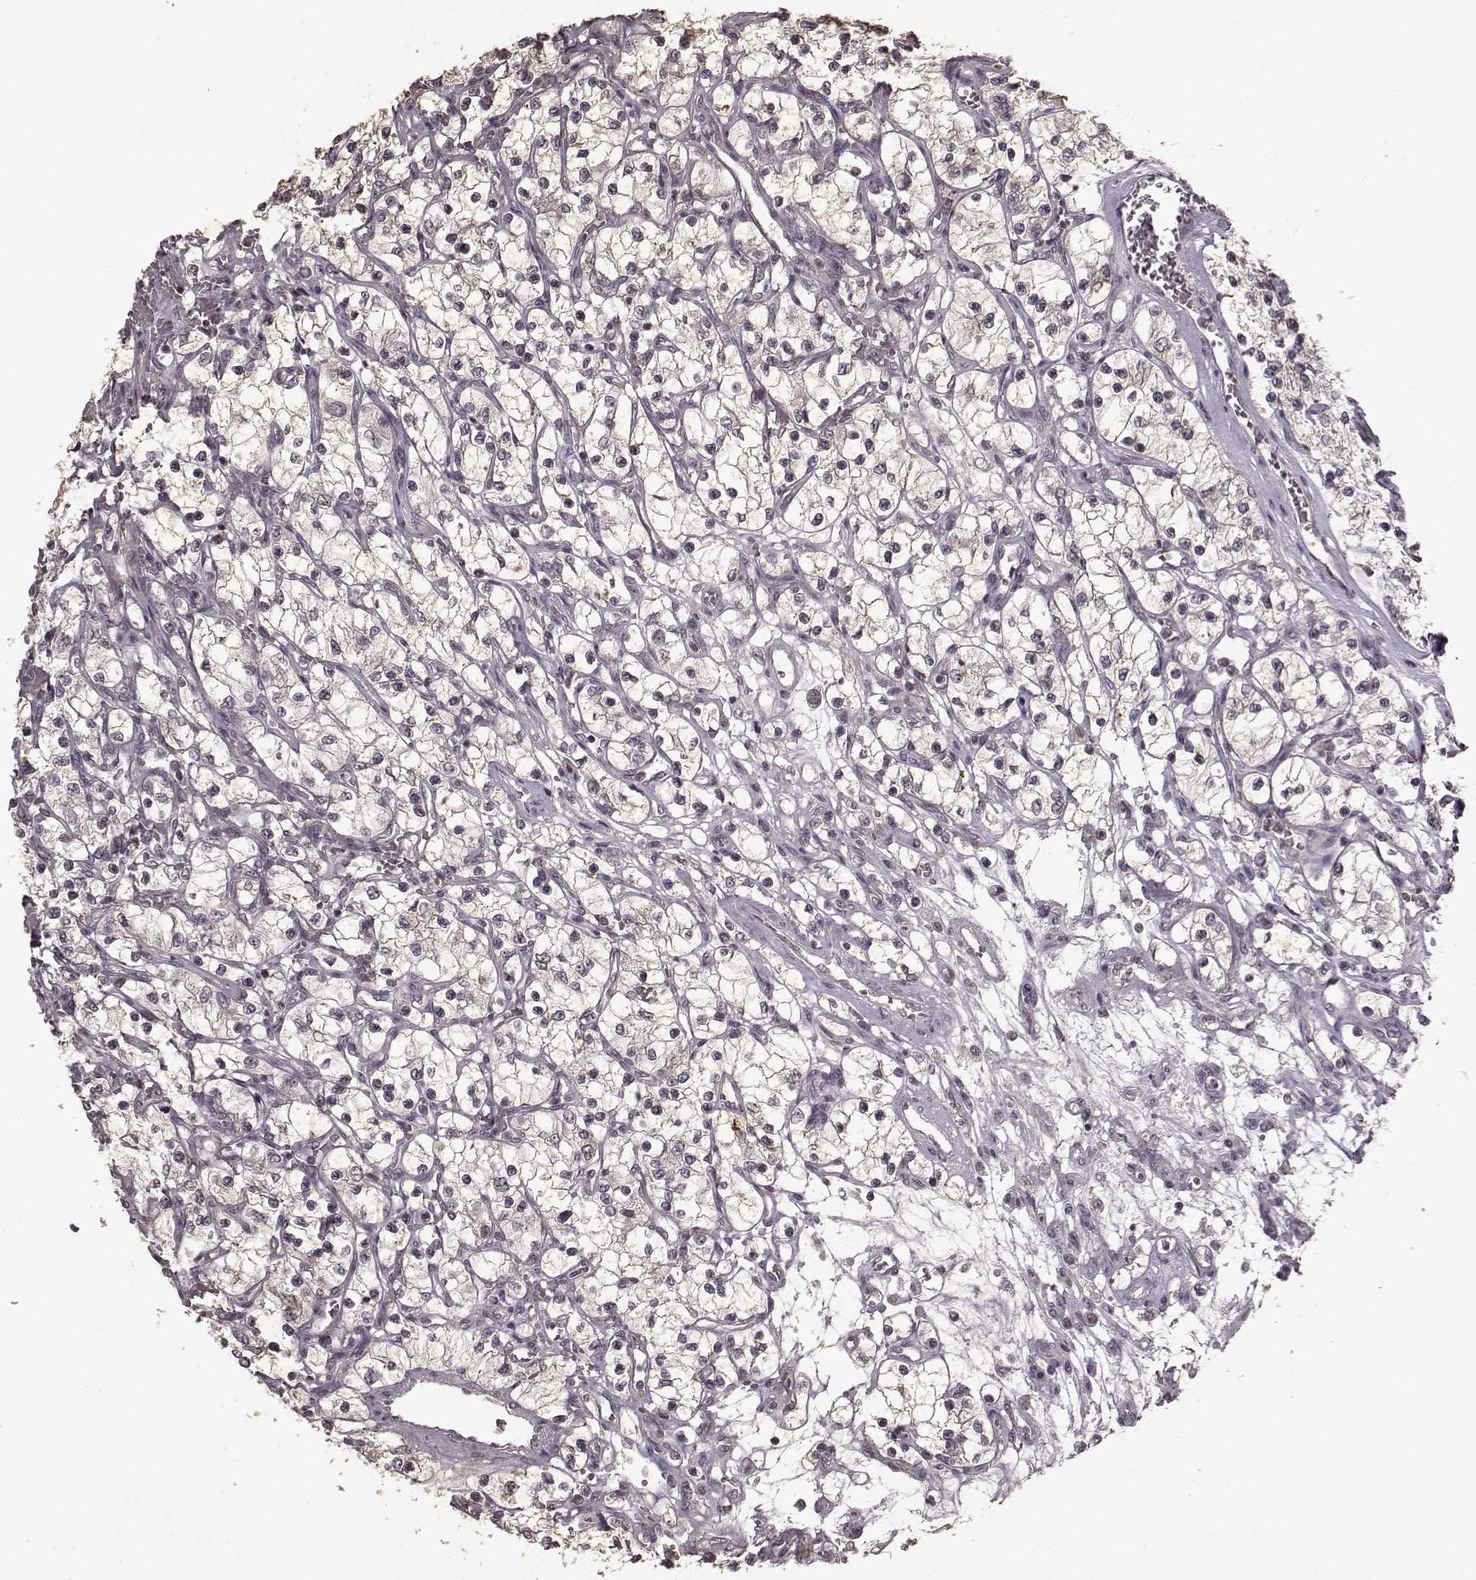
{"staining": {"intensity": "negative", "quantity": "none", "location": "none"}, "tissue": "renal cancer", "cell_type": "Tumor cells", "image_type": "cancer", "snomed": [{"axis": "morphology", "description": "Adenocarcinoma, NOS"}, {"axis": "topography", "description": "Kidney"}], "caption": "This is an immunohistochemistry micrograph of renal cancer (adenocarcinoma). There is no staining in tumor cells.", "gene": "LHB", "patient": {"sex": "female", "age": 69}}